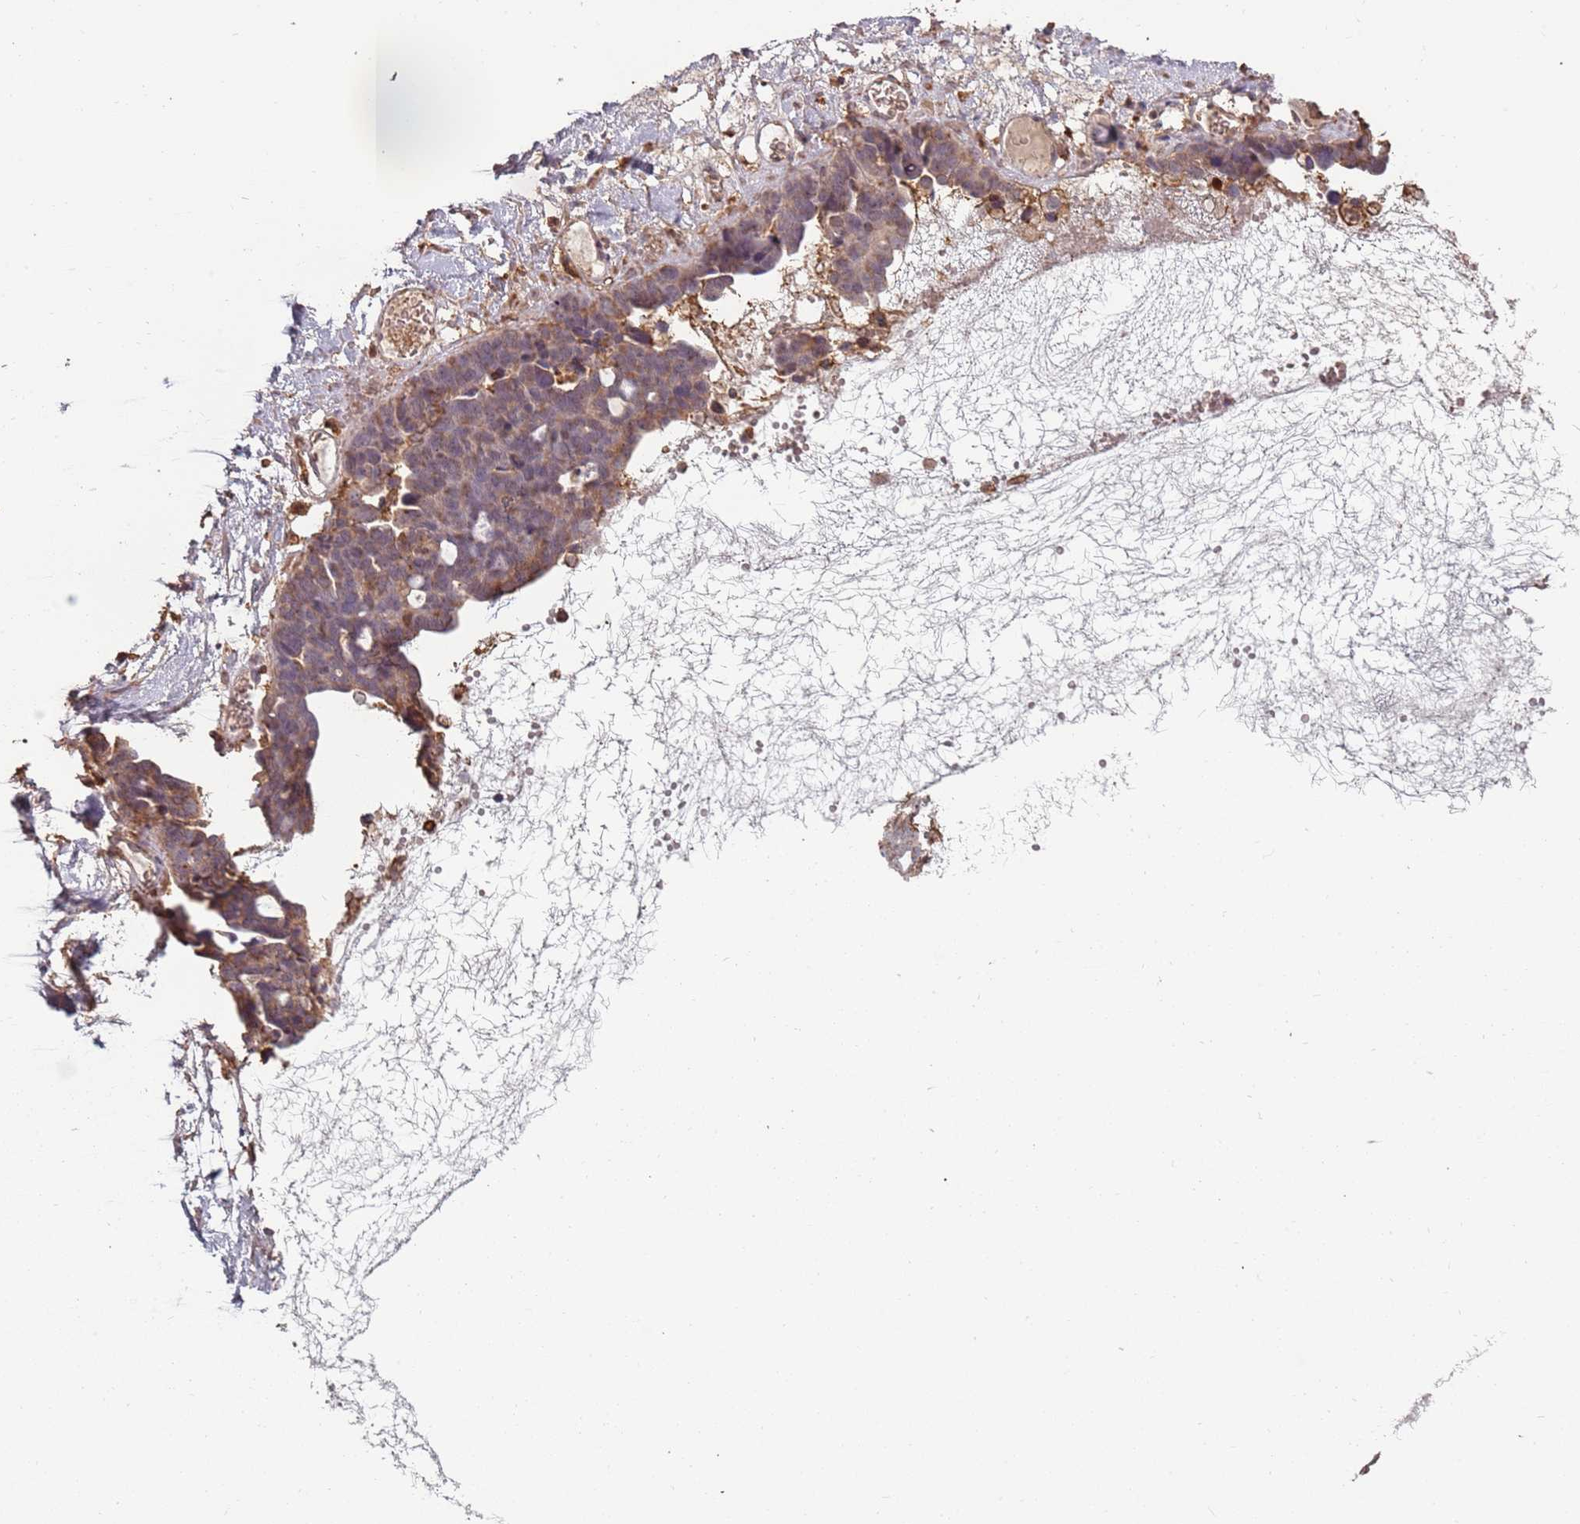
{"staining": {"intensity": "weak", "quantity": ">75%", "location": "cytoplasmic/membranous"}, "tissue": "ovarian cancer", "cell_type": "Tumor cells", "image_type": "cancer", "snomed": [{"axis": "morphology", "description": "Cystadenocarcinoma, serous, NOS"}, {"axis": "topography", "description": "Ovary"}], "caption": "Serous cystadenocarcinoma (ovarian) stained with a protein marker displays weak staining in tumor cells.", "gene": "ATOSB", "patient": {"sex": "female", "age": 54}}